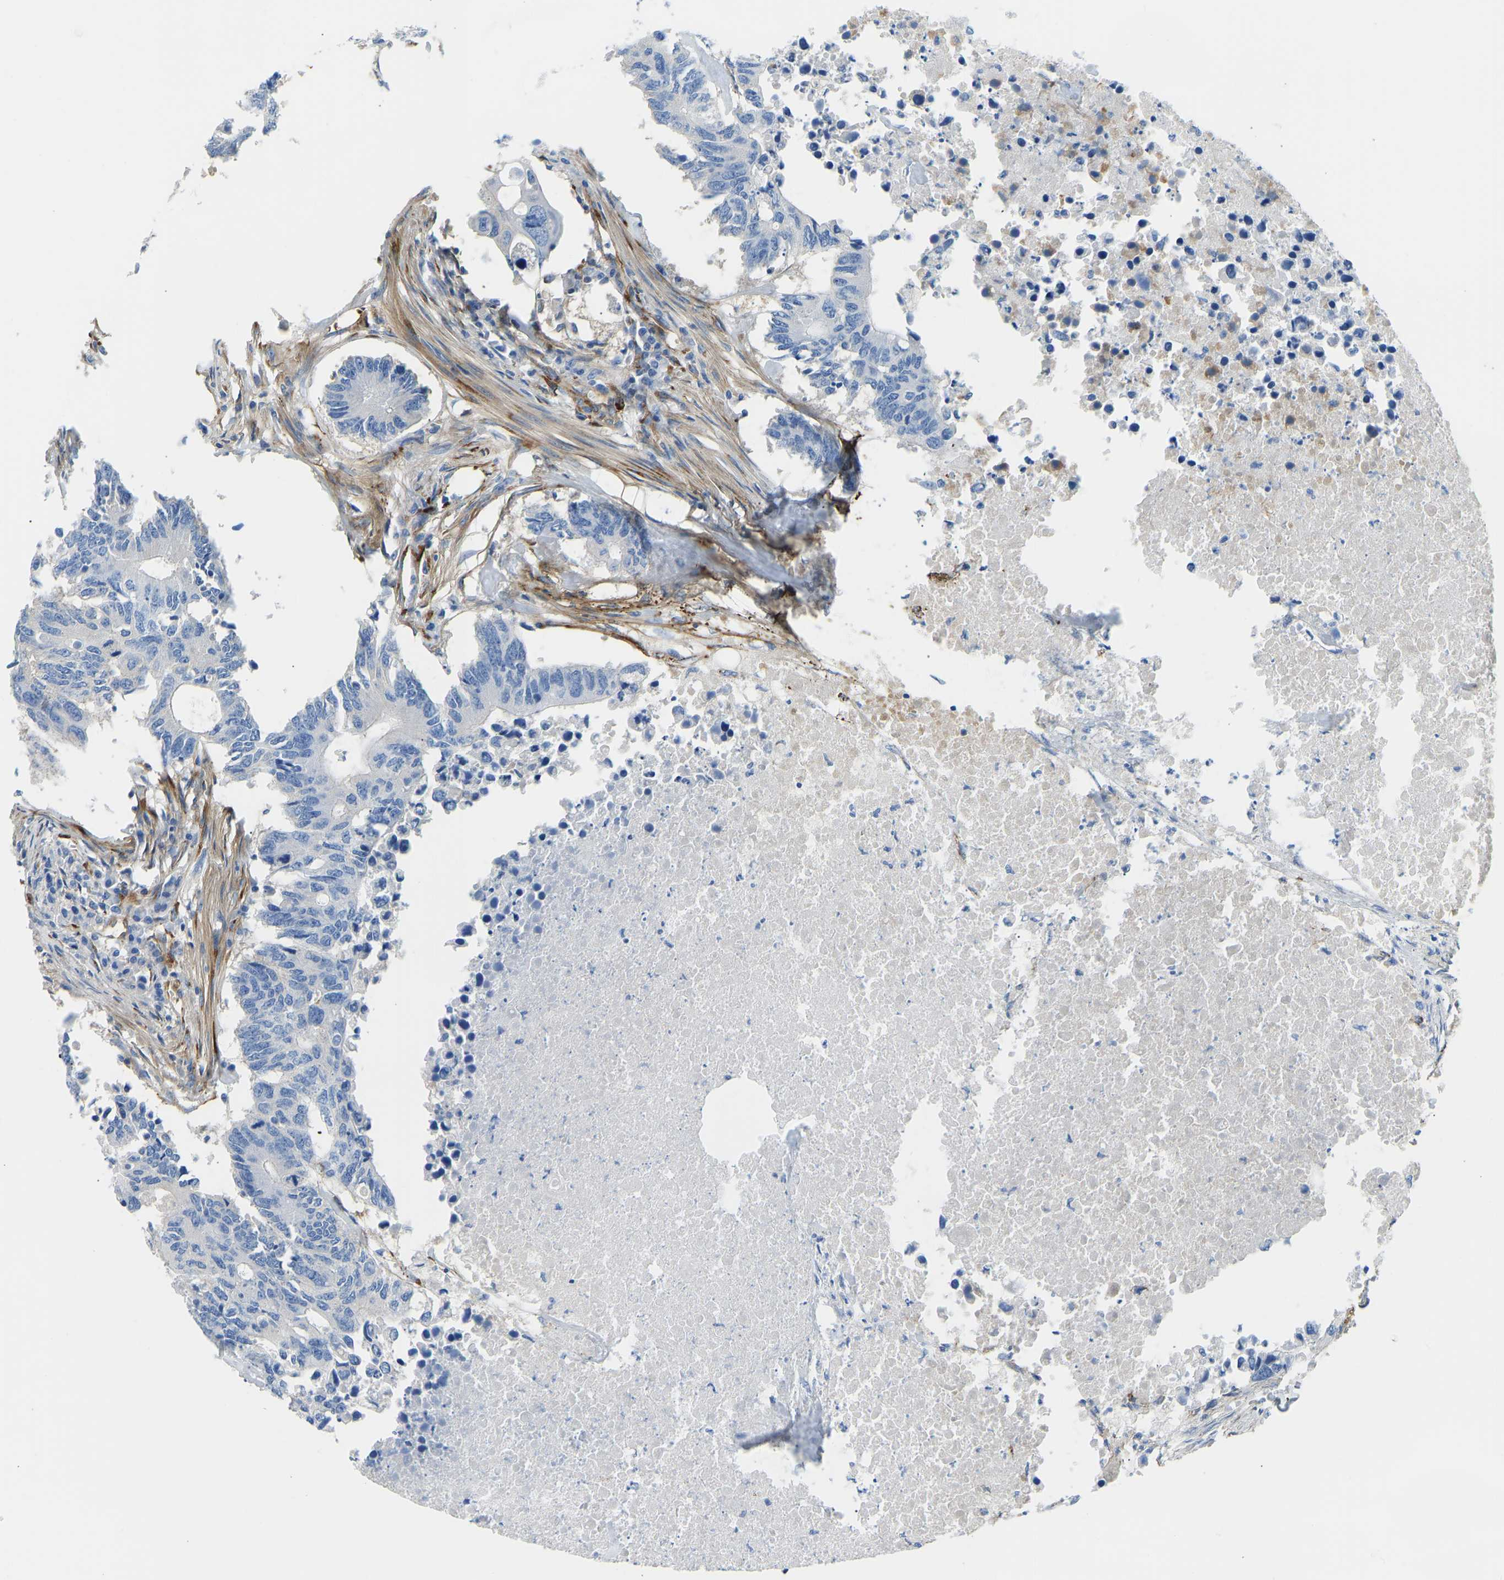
{"staining": {"intensity": "negative", "quantity": "none", "location": "none"}, "tissue": "colorectal cancer", "cell_type": "Tumor cells", "image_type": "cancer", "snomed": [{"axis": "morphology", "description": "Adenocarcinoma, NOS"}, {"axis": "topography", "description": "Colon"}], "caption": "The photomicrograph reveals no significant positivity in tumor cells of colorectal cancer (adenocarcinoma). (DAB immunohistochemistry with hematoxylin counter stain).", "gene": "COL15A1", "patient": {"sex": "male", "age": 71}}